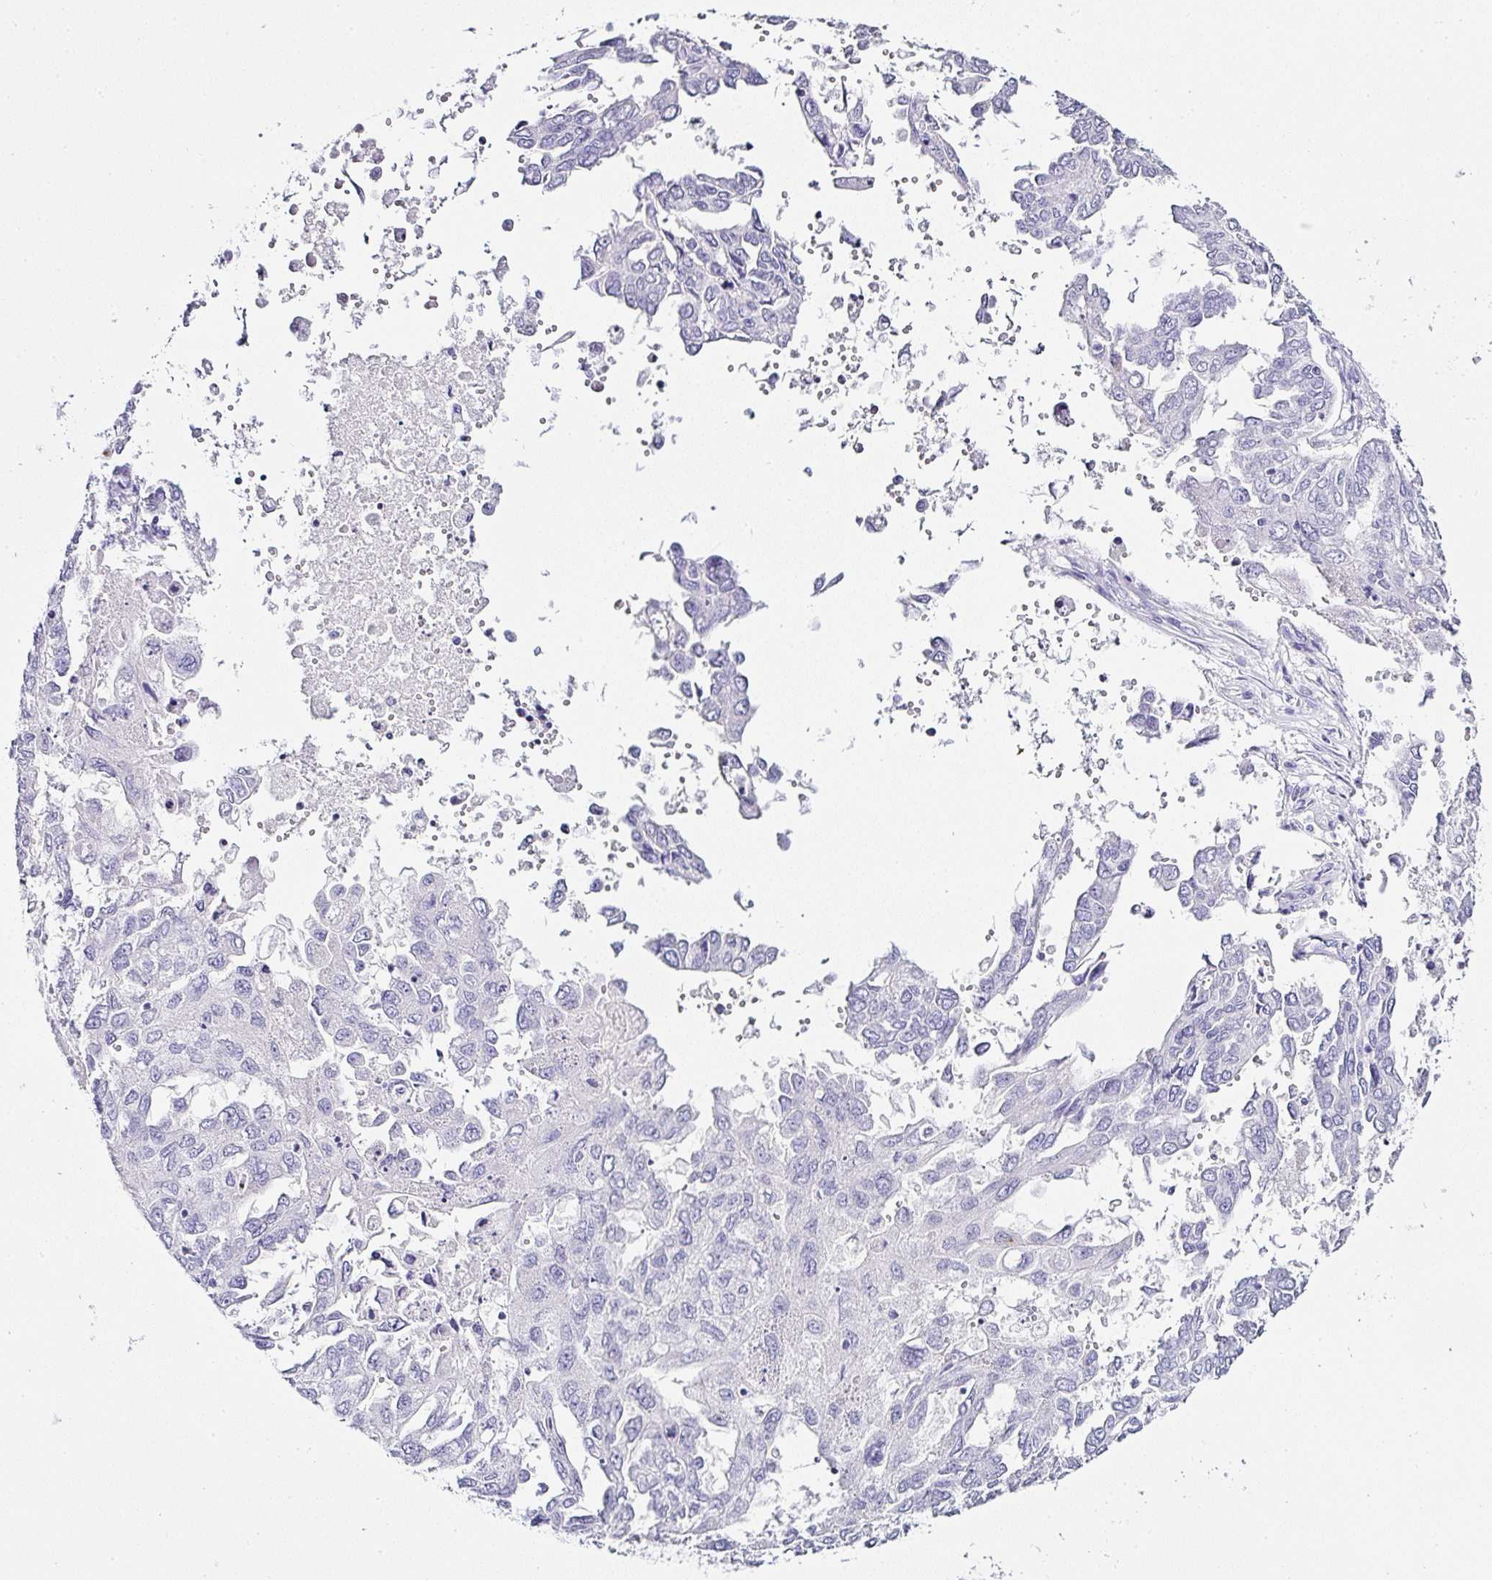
{"staining": {"intensity": "negative", "quantity": "none", "location": "none"}, "tissue": "ovarian cancer", "cell_type": "Tumor cells", "image_type": "cancer", "snomed": [{"axis": "morphology", "description": "Cystadenocarcinoma, serous, NOS"}, {"axis": "topography", "description": "Ovary"}], "caption": "DAB immunohistochemical staining of human ovarian cancer exhibits no significant expression in tumor cells.", "gene": "SERPINB3", "patient": {"sex": "female", "age": 53}}